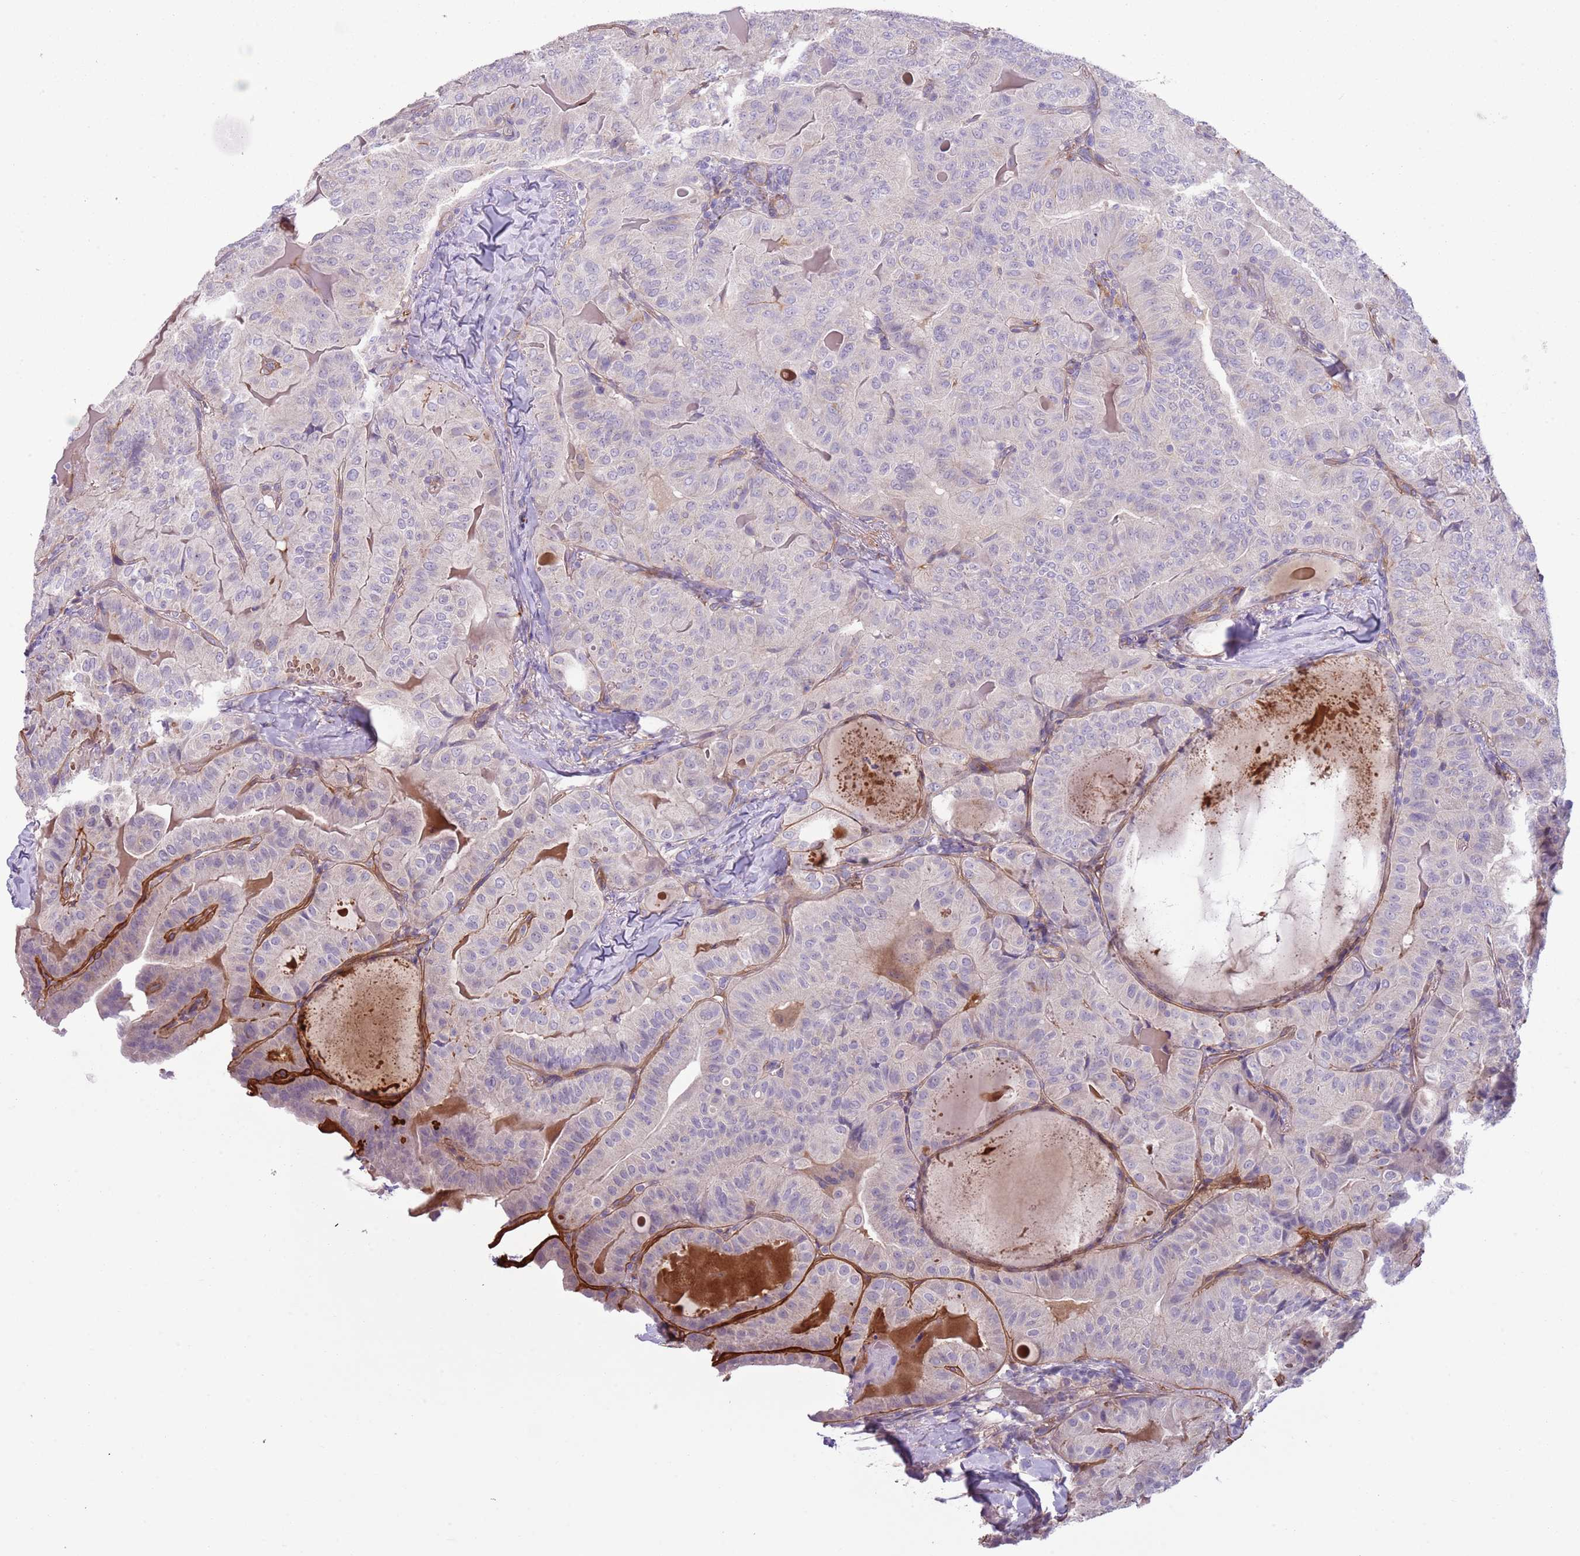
{"staining": {"intensity": "negative", "quantity": "none", "location": "none"}, "tissue": "thyroid cancer", "cell_type": "Tumor cells", "image_type": "cancer", "snomed": [{"axis": "morphology", "description": "Papillary adenocarcinoma, NOS"}, {"axis": "topography", "description": "Thyroid gland"}], "caption": "Immunohistochemistry histopathology image of papillary adenocarcinoma (thyroid) stained for a protein (brown), which exhibits no staining in tumor cells.", "gene": "TINAGL1", "patient": {"sex": "female", "age": 68}}